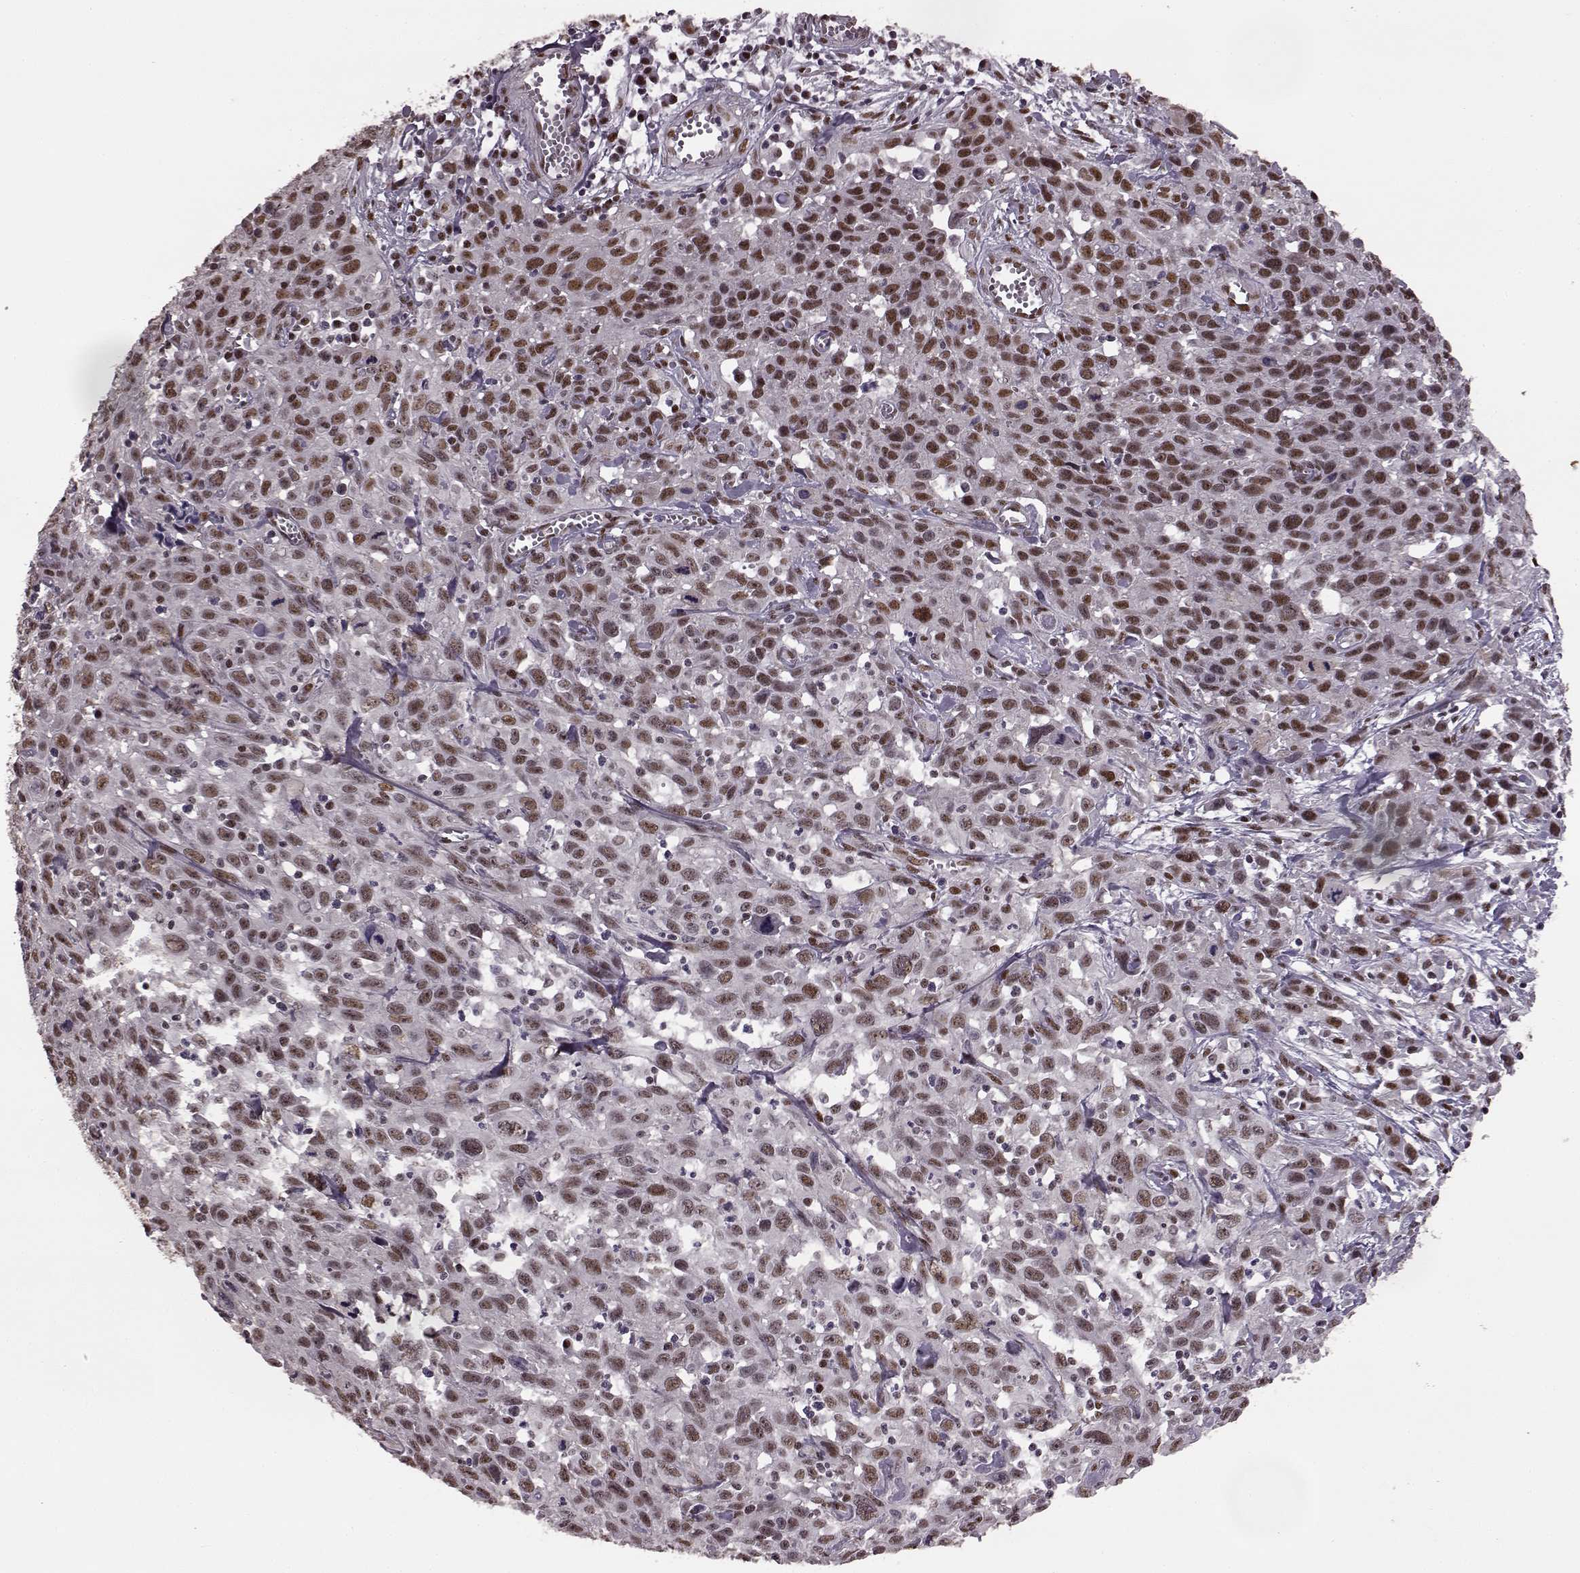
{"staining": {"intensity": "moderate", "quantity": ">75%", "location": "nuclear"}, "tissue": "cervical cancer", "cell_type": "Tumor cells", "image_type": "cancer", "snomed": [{"axis": "morphology", "description": "Squamous cell carcinoma, NOS"}, {"axis": "topography", "description": "Cervix"}], "caption": "IHC (DAB) staining of cervical cancer reveals moderate nuclear protein positivity in approximately >75% of tumor cells.", "gene": "FTO", "patient": {"sex": "female", "age": 38}}